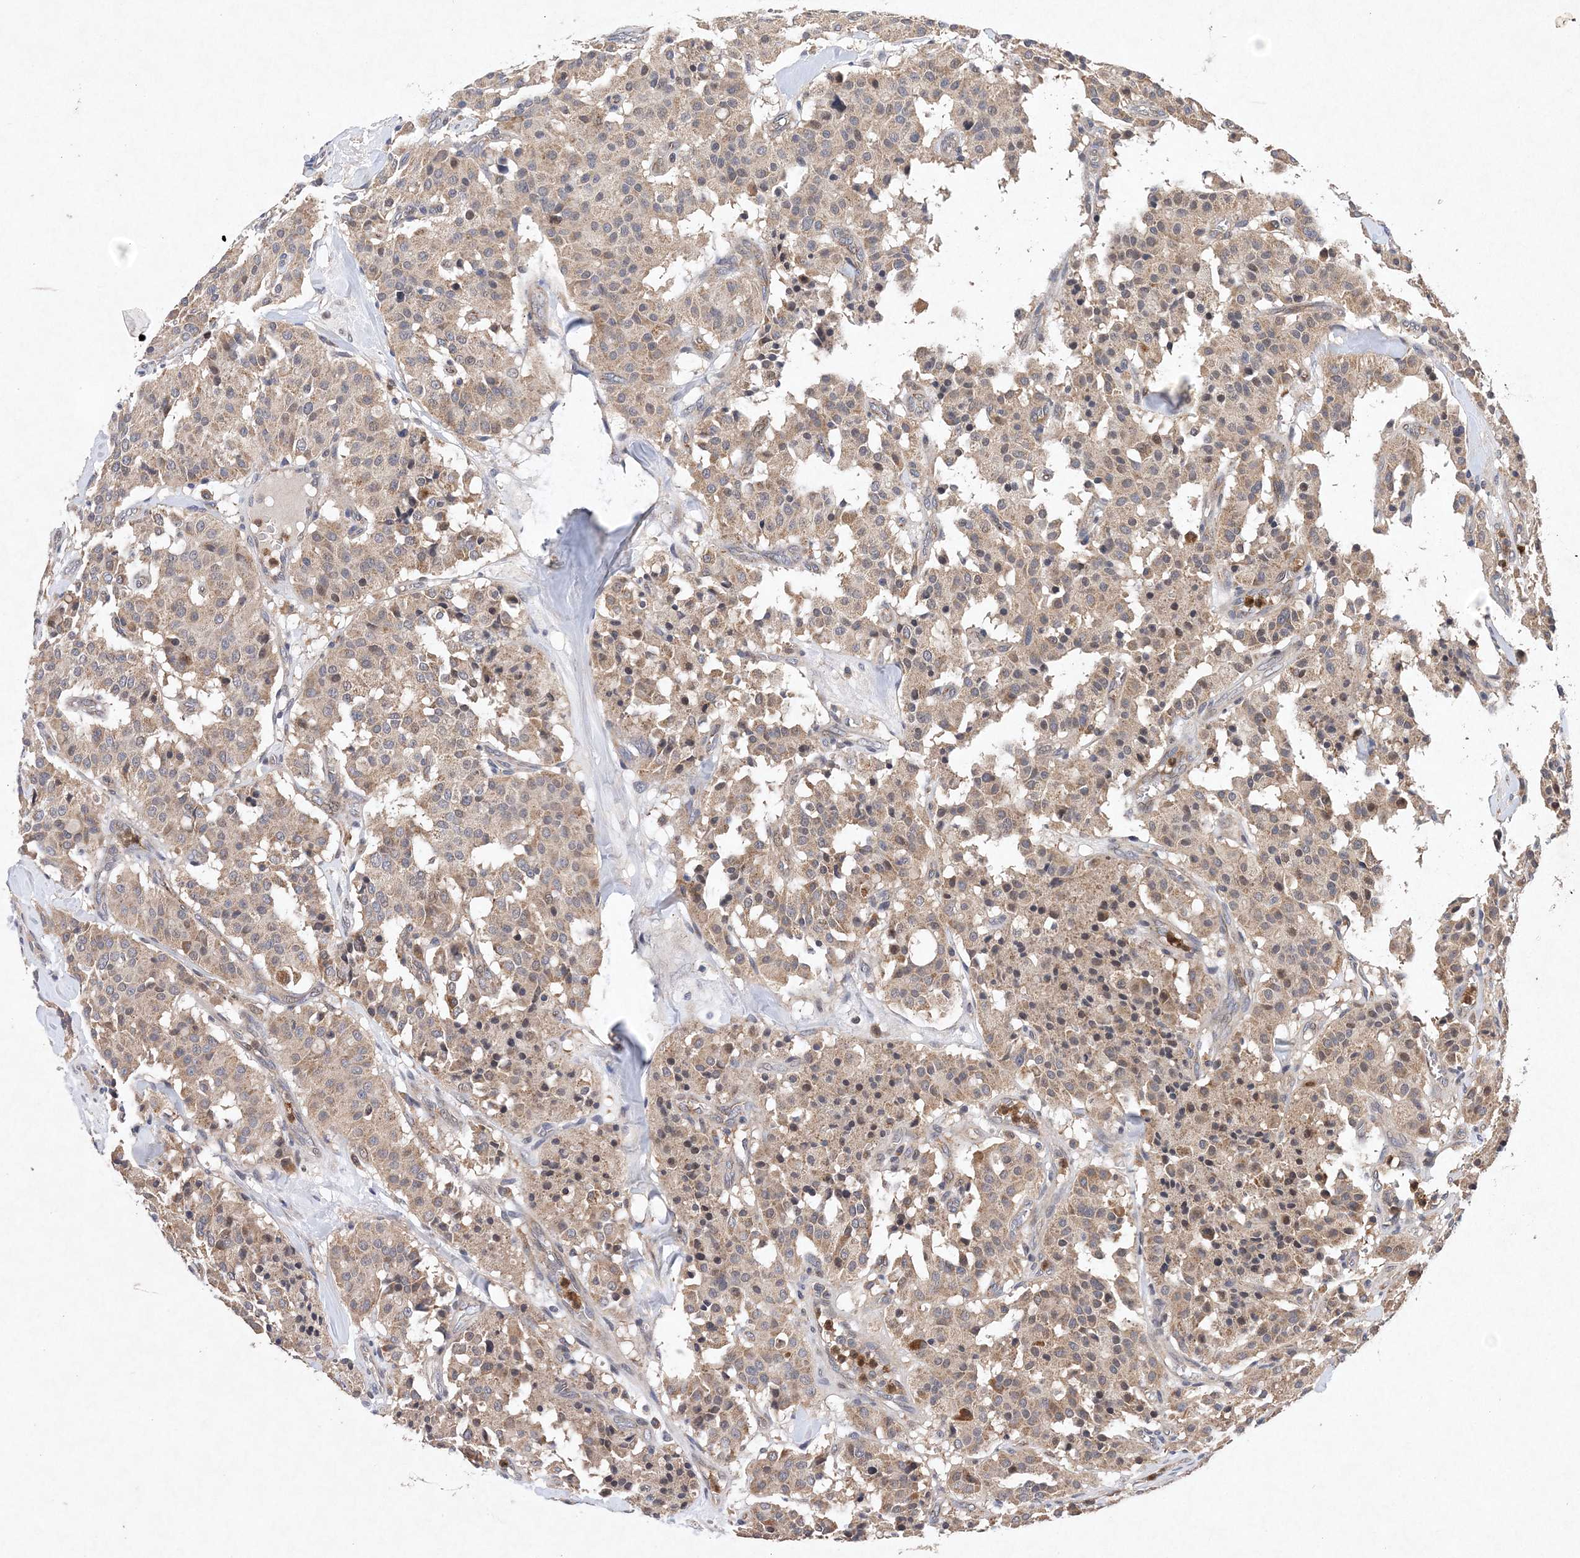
{"staining": {"intensity": "weak", "quantity": "25%-75%", "location": "cytoplasmic/membranous"}, "tissue": "carcinoid", "cell_type": "Tumor cells", "image_type": "cancer", "snomed": [{"axis": "morphology", "description": "Carcinoid, malignant, NOS"}, {"axis": "topography", "description": "Lung"}], "caption": "Carcinoid tissue displays weak cytoplasmic/membranous positivity in approximately 25%-75% of tumor cells, visualized by immunohistochemistry.", "gene": "PROSER1", "patient": {"sex": "male", "age": 30}}